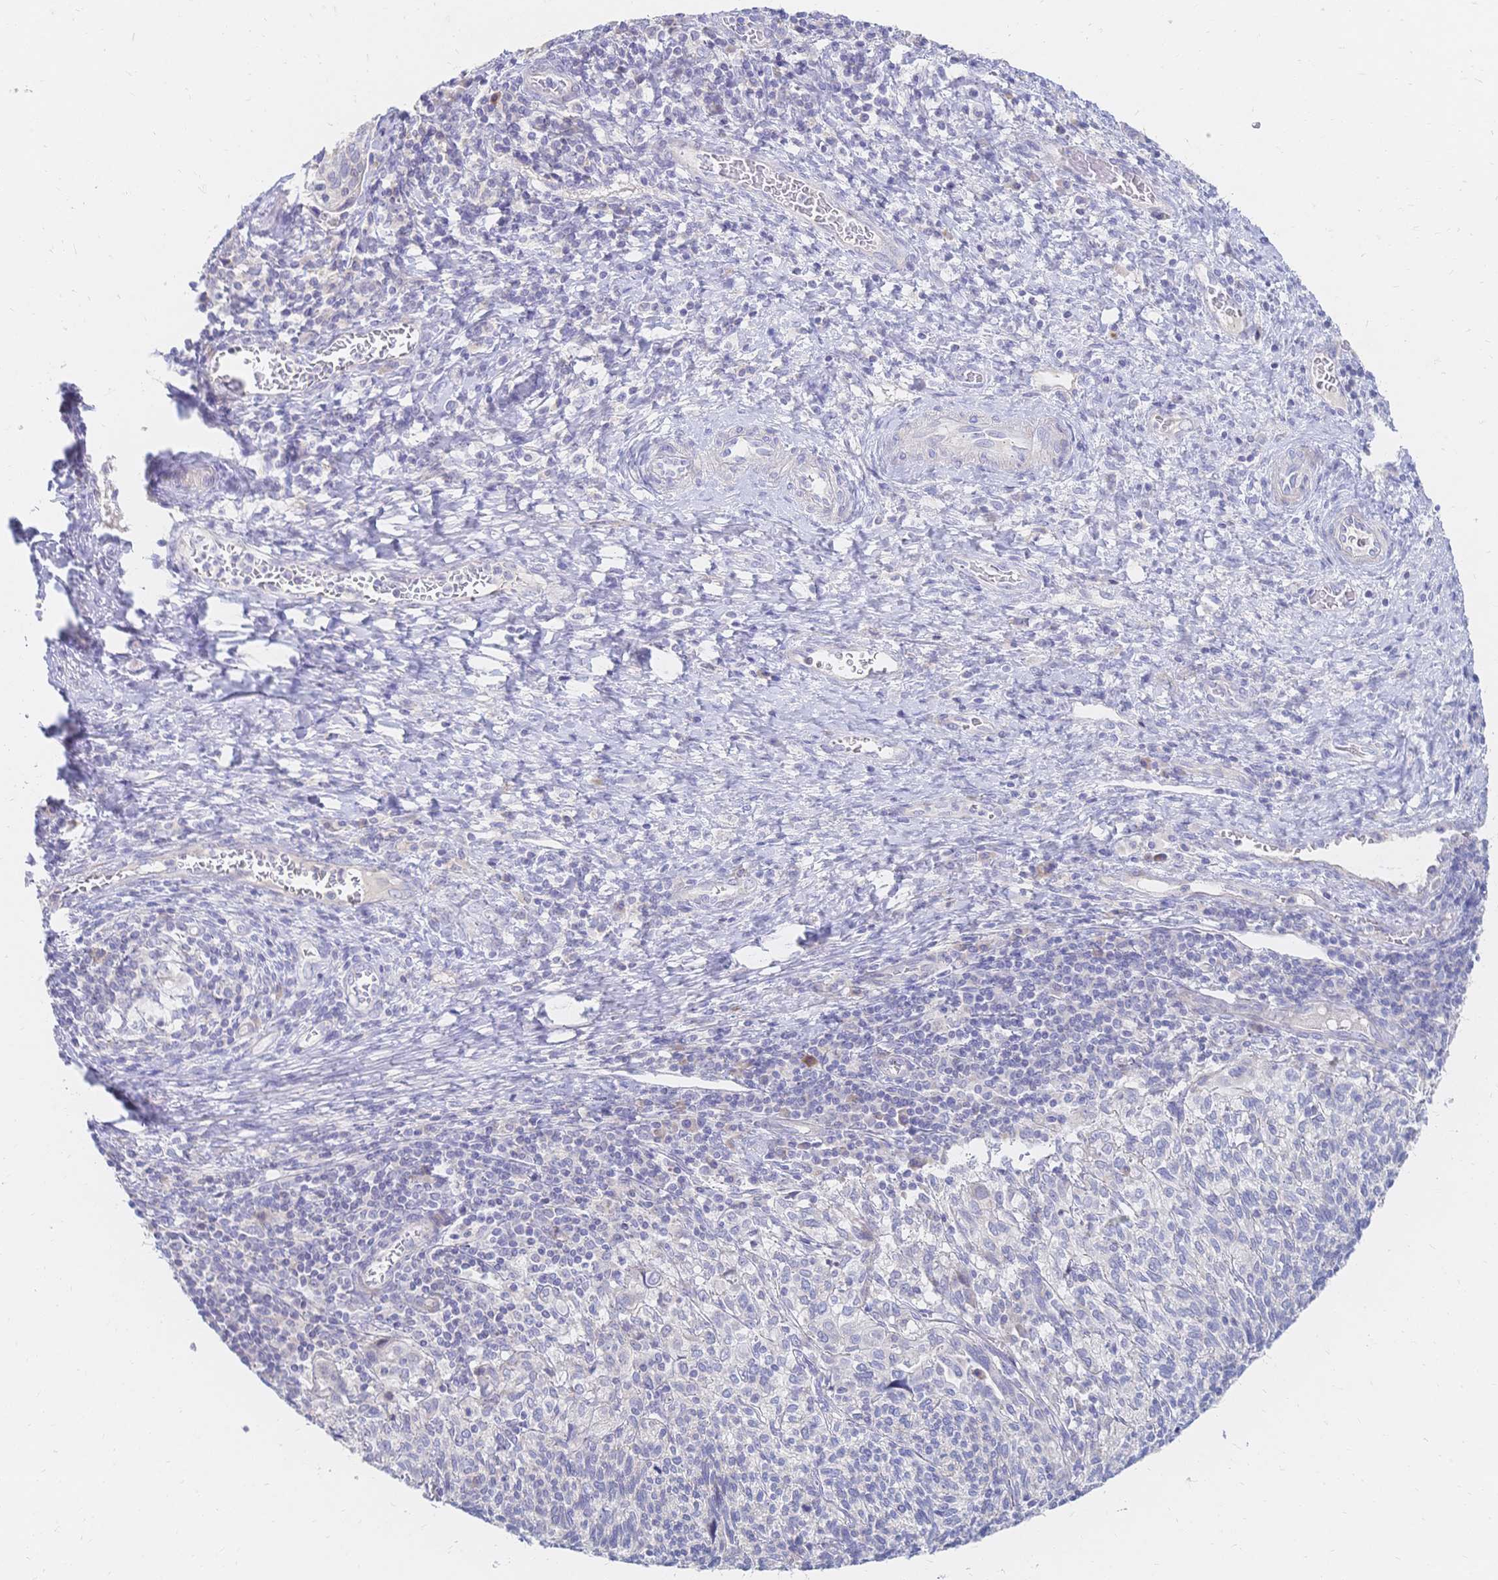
{"staining": {"intensity": "negative", "quantity": "none", "location": "none"}, "tissue": "cervical cancer", "cell_type": "Tumor cells", "image_type": "cancer", "snomed": [{"axis": "morphology", "description": "Squamous cell carcinoma, NOS"}, {"axis": "topography", "description": "Cervix"}], "caption": "A photomicrograph of cervical cancer stained for a protein exhibits no brown staining in tumor cells.", "gene": "VWC2L", "patient": {"sex": "female", "age": 45}}